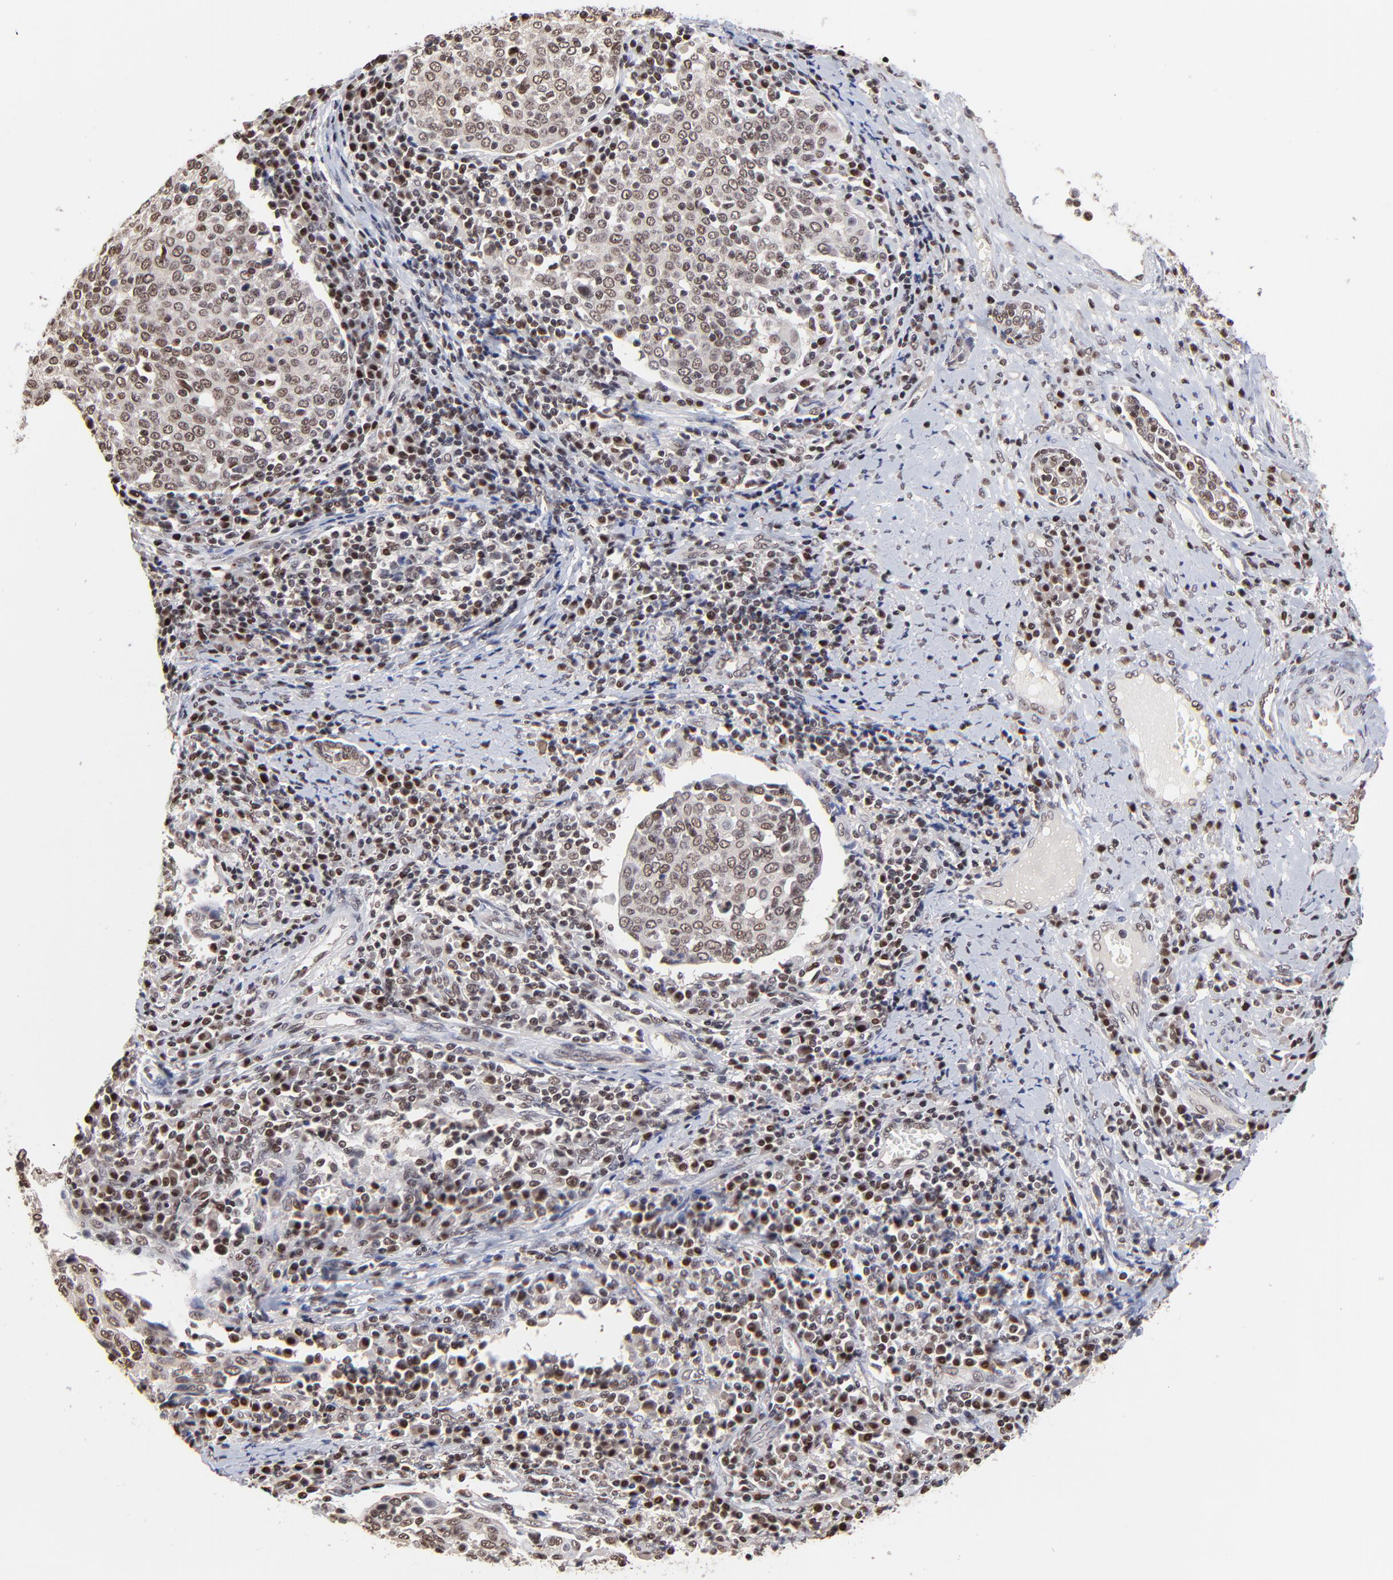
{"staining": {"intensity": "moderate", "quantity": ">75%", "location": "cytoplasmic/membranous,nuclear"}, "tissue": "cervical cancer", "cell_type": "Tumor cells", "image_type": "cancer", "snomed": [{"axis": "morphology", "description": "Squamous cell carcinoma, NOS"}, {"axis": "topography", "description": "Cervix"}], "caption": "Protein staining displays moderate cytoplasmic/membranous and nuclear positivity in about >75% of tumor cells in squamous cell carcinoma (cervical).", "gene": "DSN1", "patient": {"sex": "female", "age": 40}}